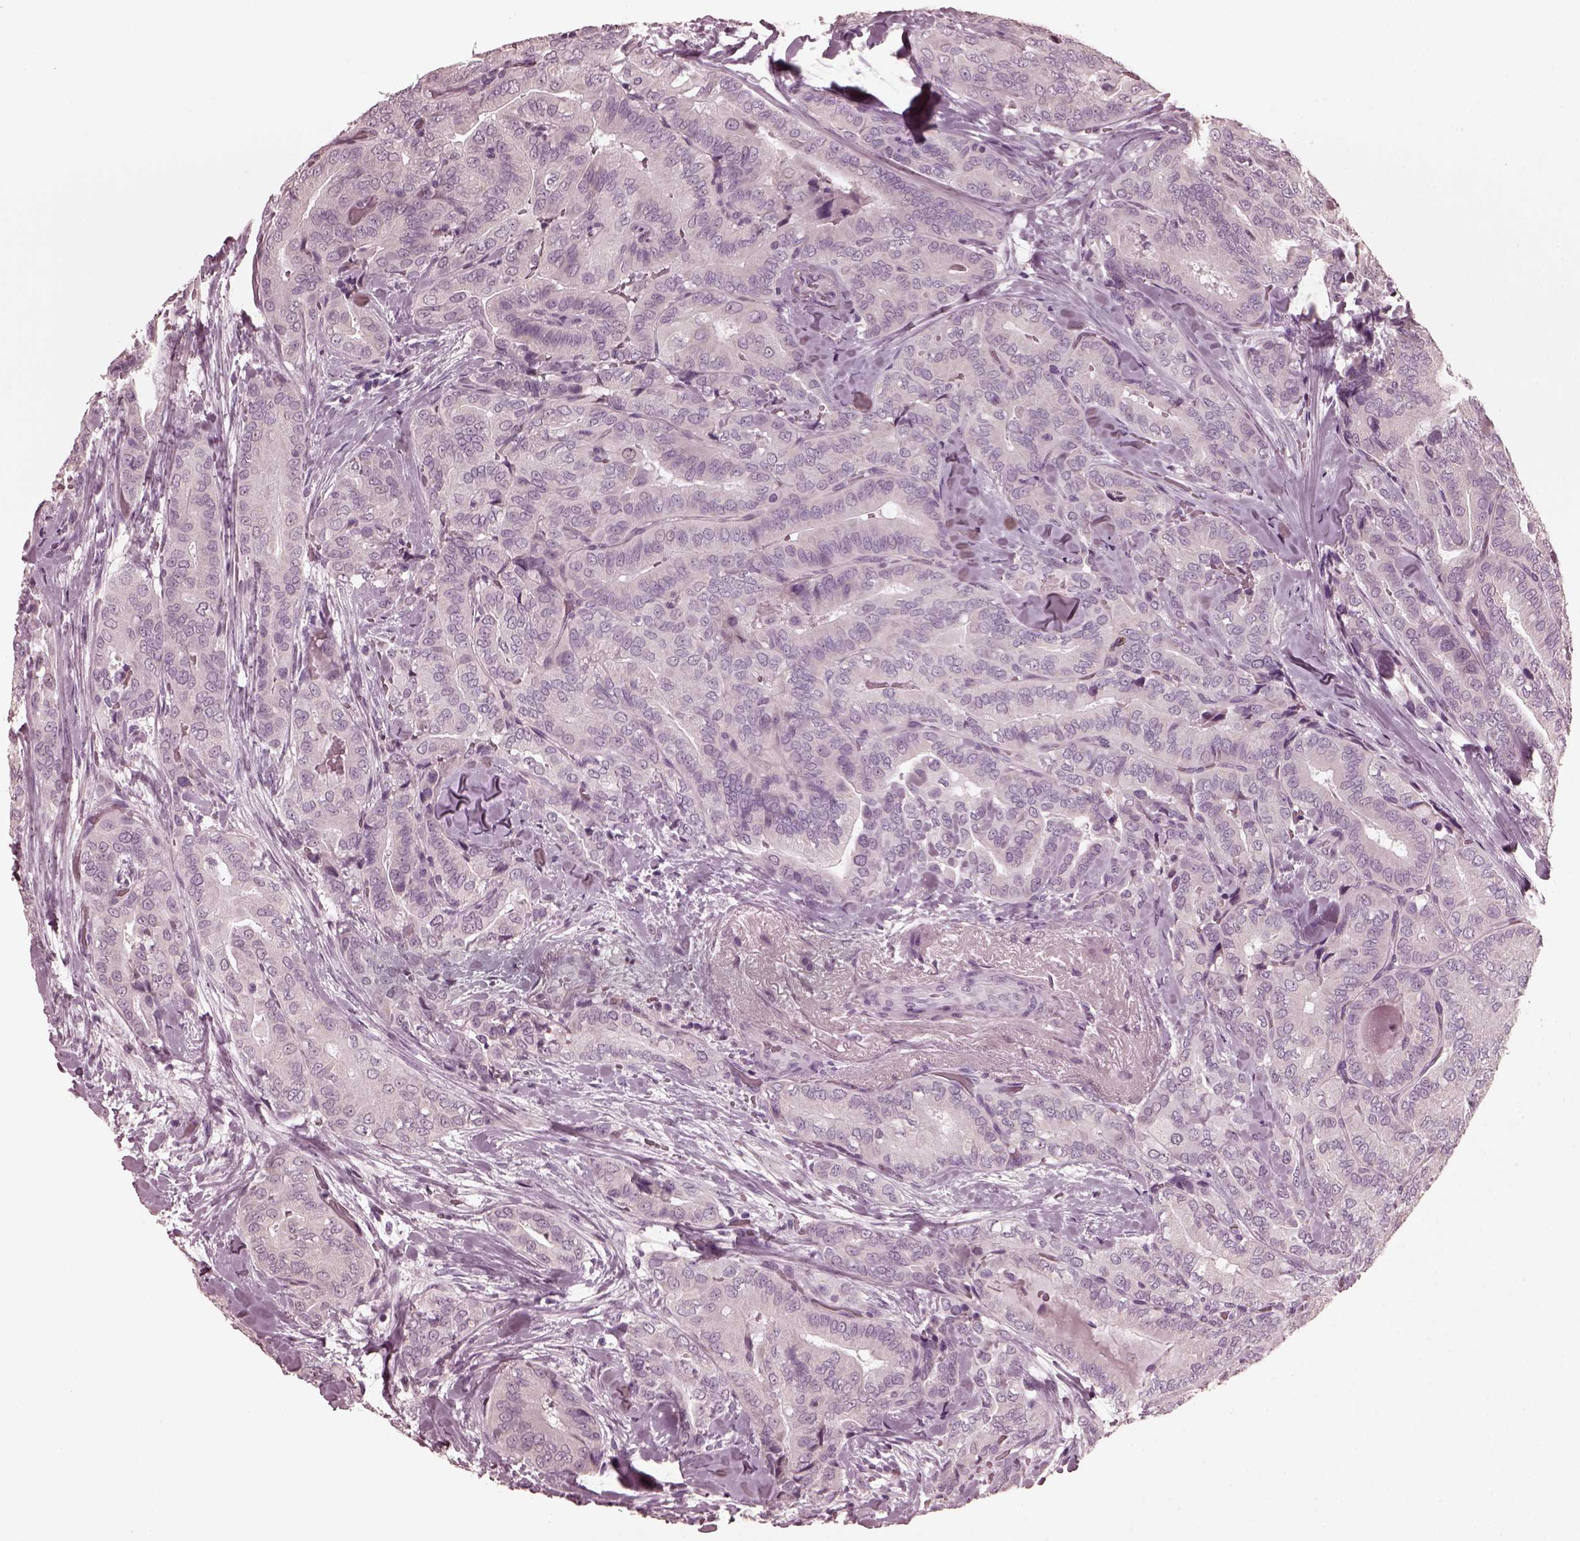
{"staining": {"intensity": "negative", "quantity": "none", "location": "none"}, "tissue": "thyroid cancer", "cell_type": "Tumor cells", "image_type": "cancer", "snomed": [{"axis": "morphology", "description": "Papillary adenocarcinoma, NOS"}, {"axis": "topography", "description": "Thyroid gland"}], "caption": "This is an immunohistochemistry histopathology image of human thyroid papillary adenocarcinoma. There is no expression in tumor cells.", "gene": "CGA", "patient": {"sex": "male", "age": 61}}